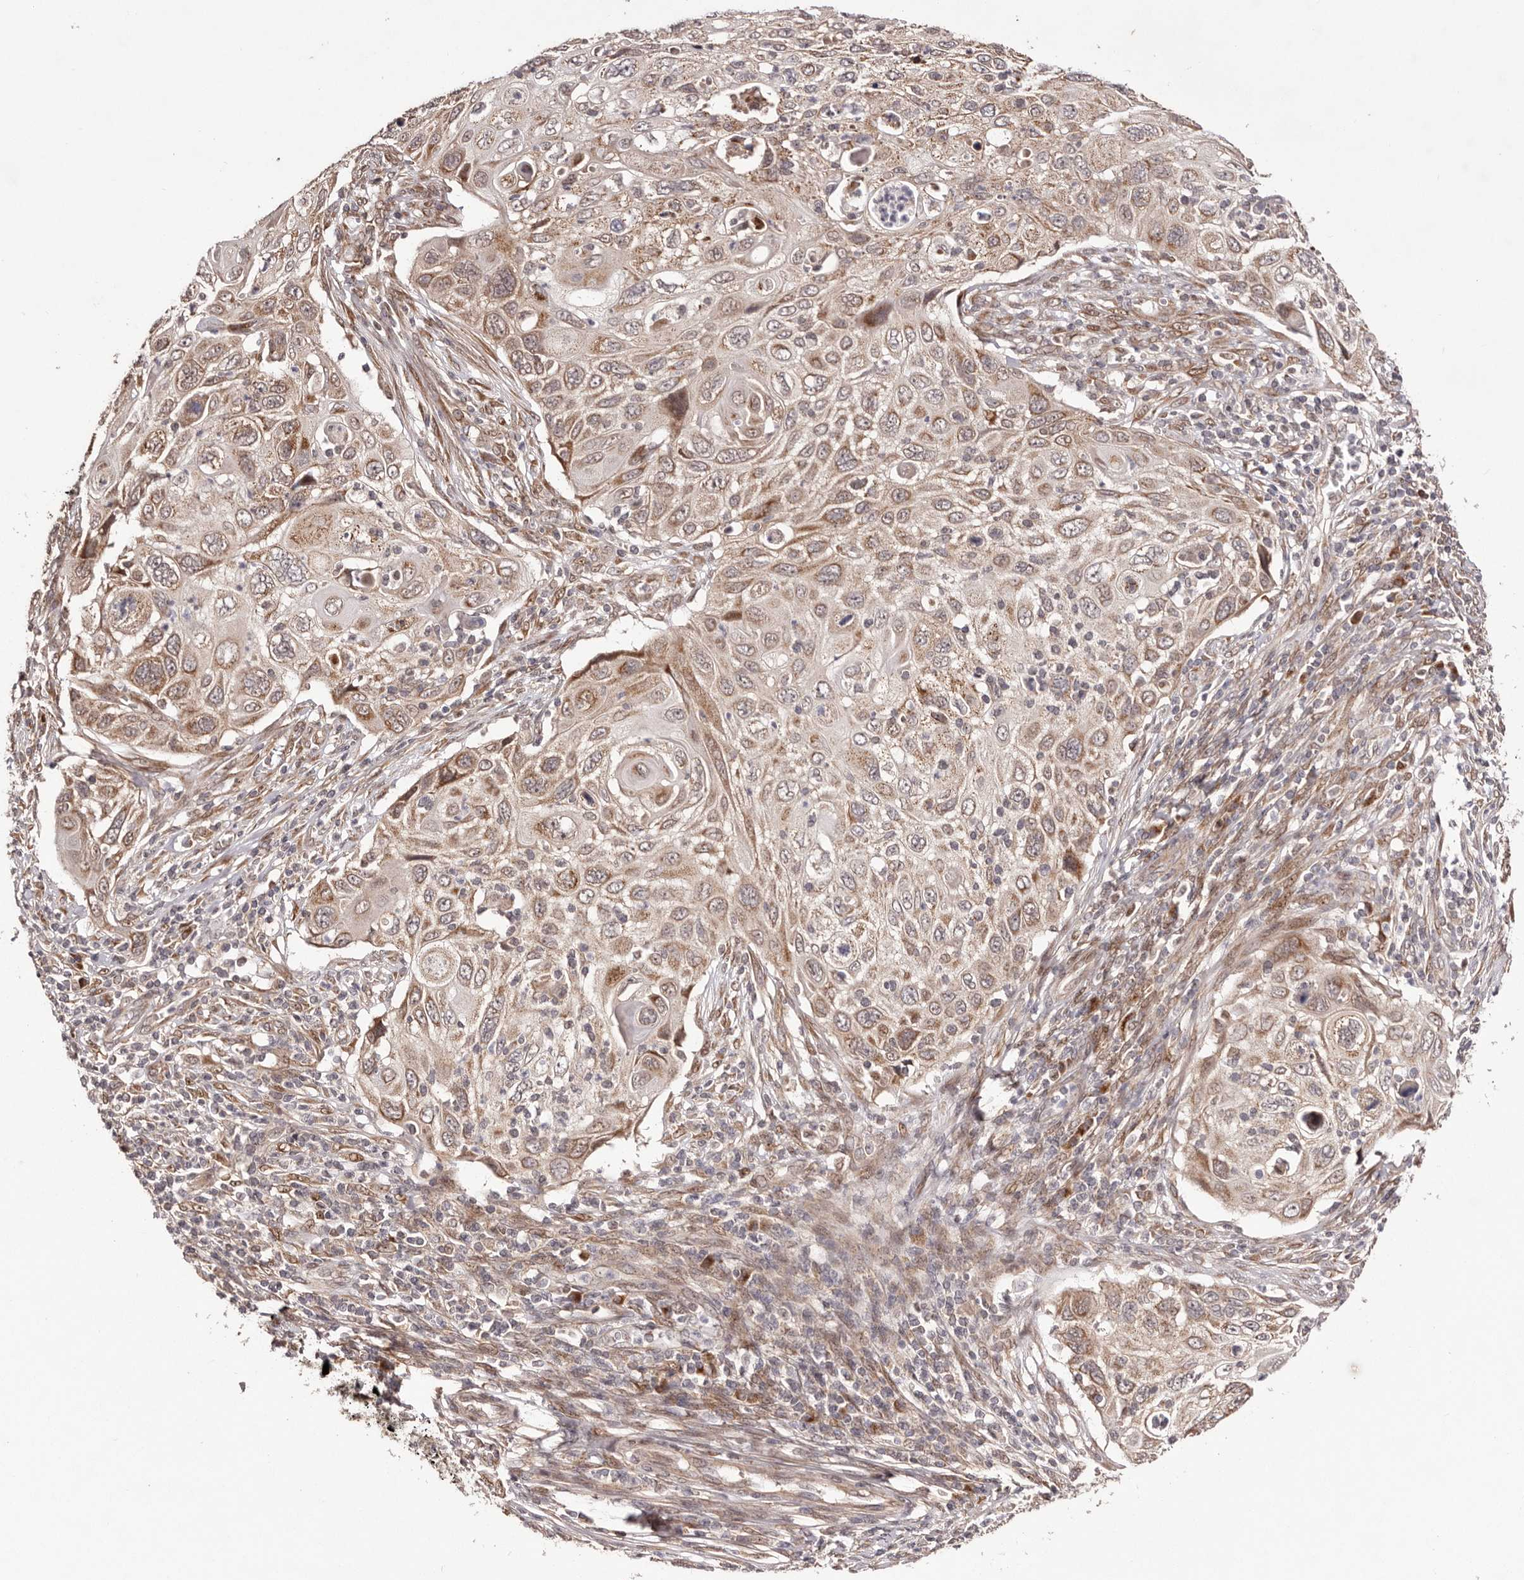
{"staining": {"intensity": "moderate", "quantity": ">75%", "location": "cytoplasmic/membranous"}, "tissue": "cervical cancer", "cell_type": "Tumor cells", "image_type": "cancer", "snomed": [{"axis": "morphology", "description": "Squamous cell carcinoma, NOS"}, {"axis": "topography", "description": "Cervix"}], "caption": "An image showing moderate cytoplasmic/membranous positivity in approximately >75% of tumor cells in cervical cancer (squamous cell carcinoma), as visualized by brown immunohistochemical staining.", "gene": "EGR3", "patient": {"sex": "female", "age": 70}}